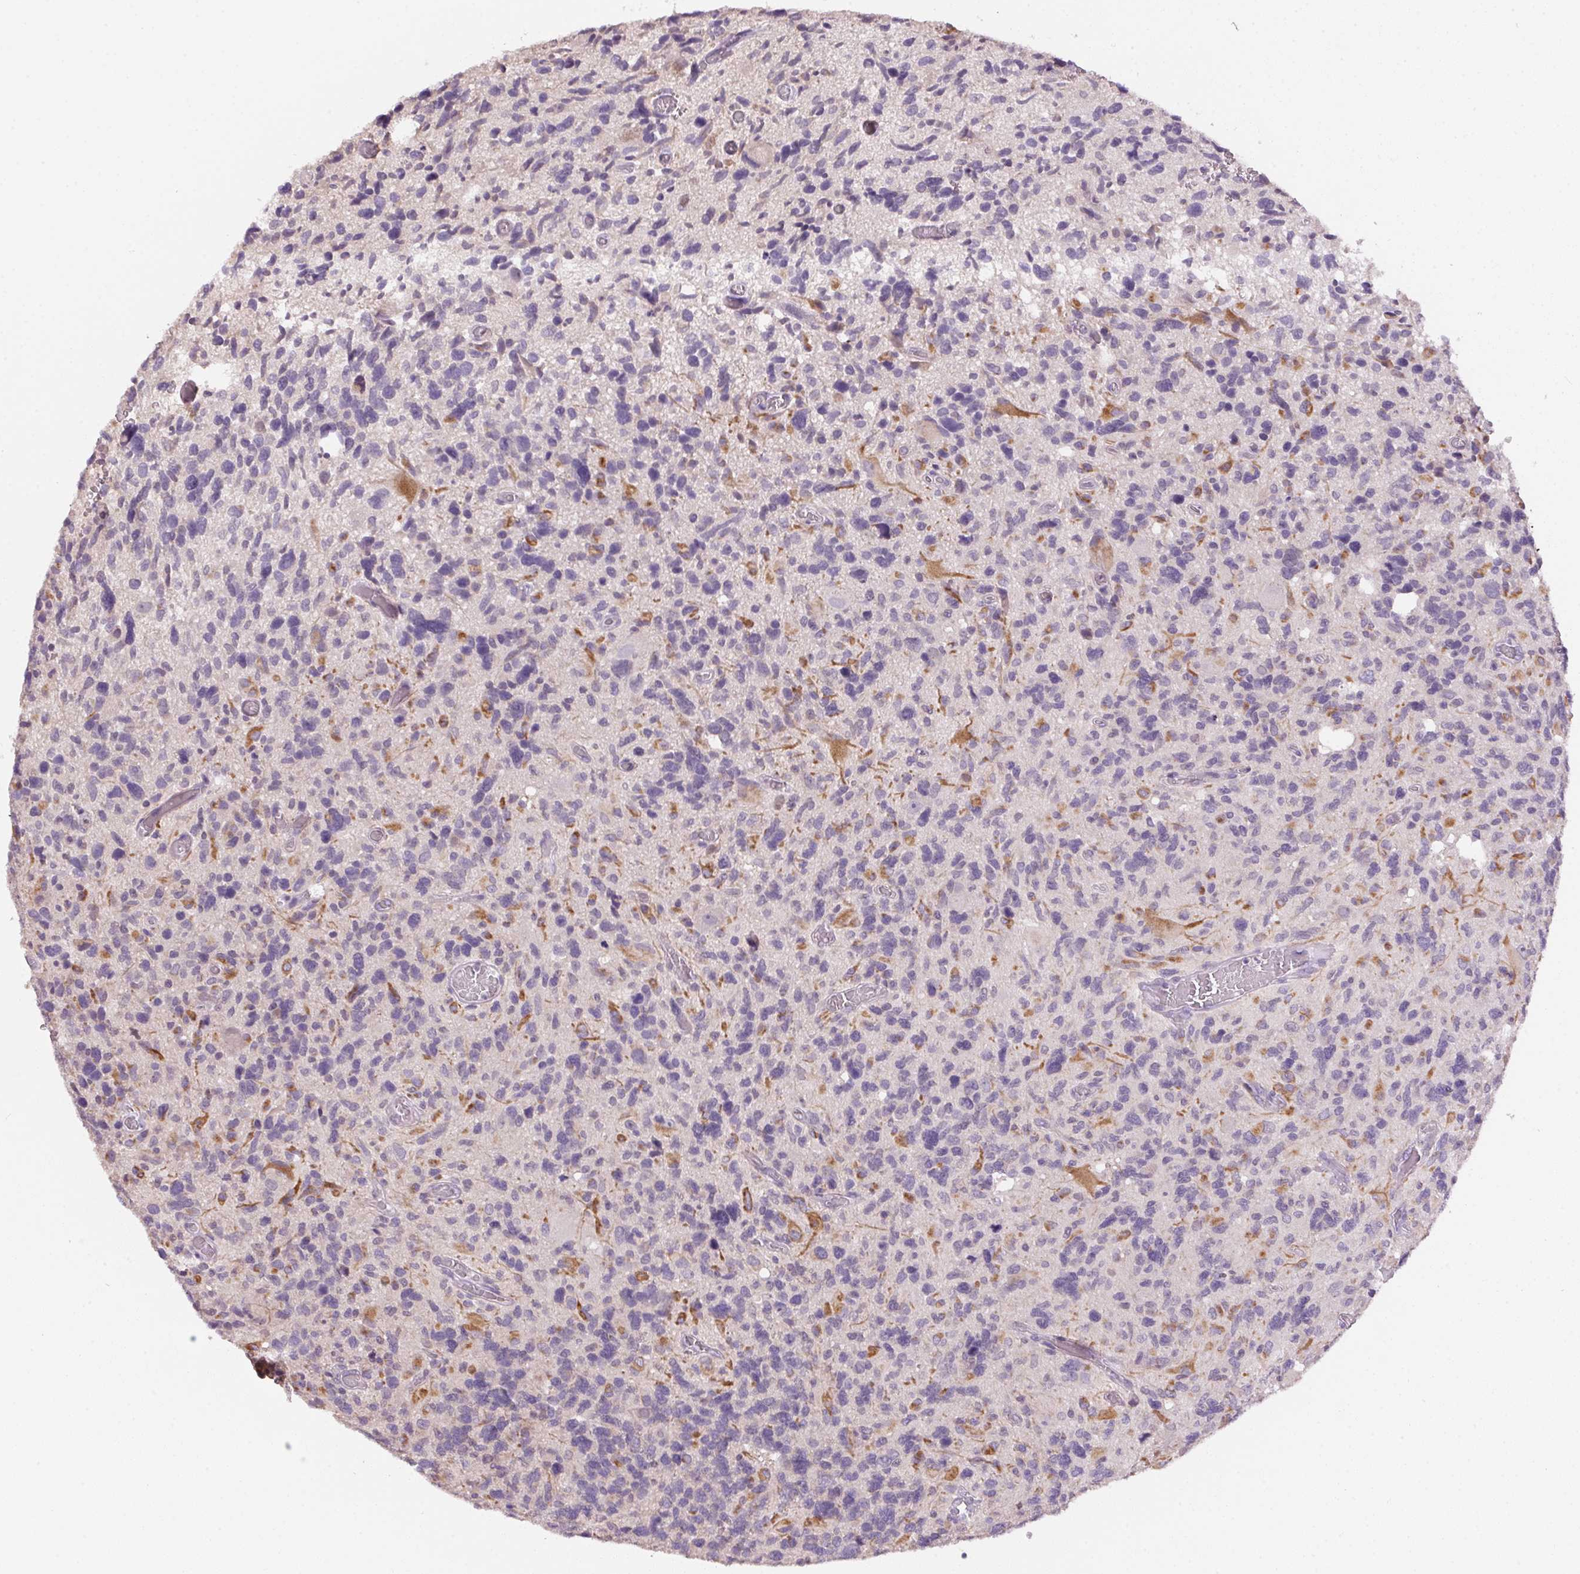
{"staining": {"intensity": "negative", "quantity": "none", "location": "none"}, "tissue": "glioma", "cell_type": "Tumor cells", "image_type": "cancer", "snomed": [{"axis": "morphology", "description": "Glioma, malignant, High grade"}, {"axis": "topography", "description": "Brain"}], "caption": "Histopathology image shows no significant protein staining in tumor cells of malignant glioma (high-grade).", "gene": "ALDH8A1", "patient": {"sex": "male", "age": 49}}